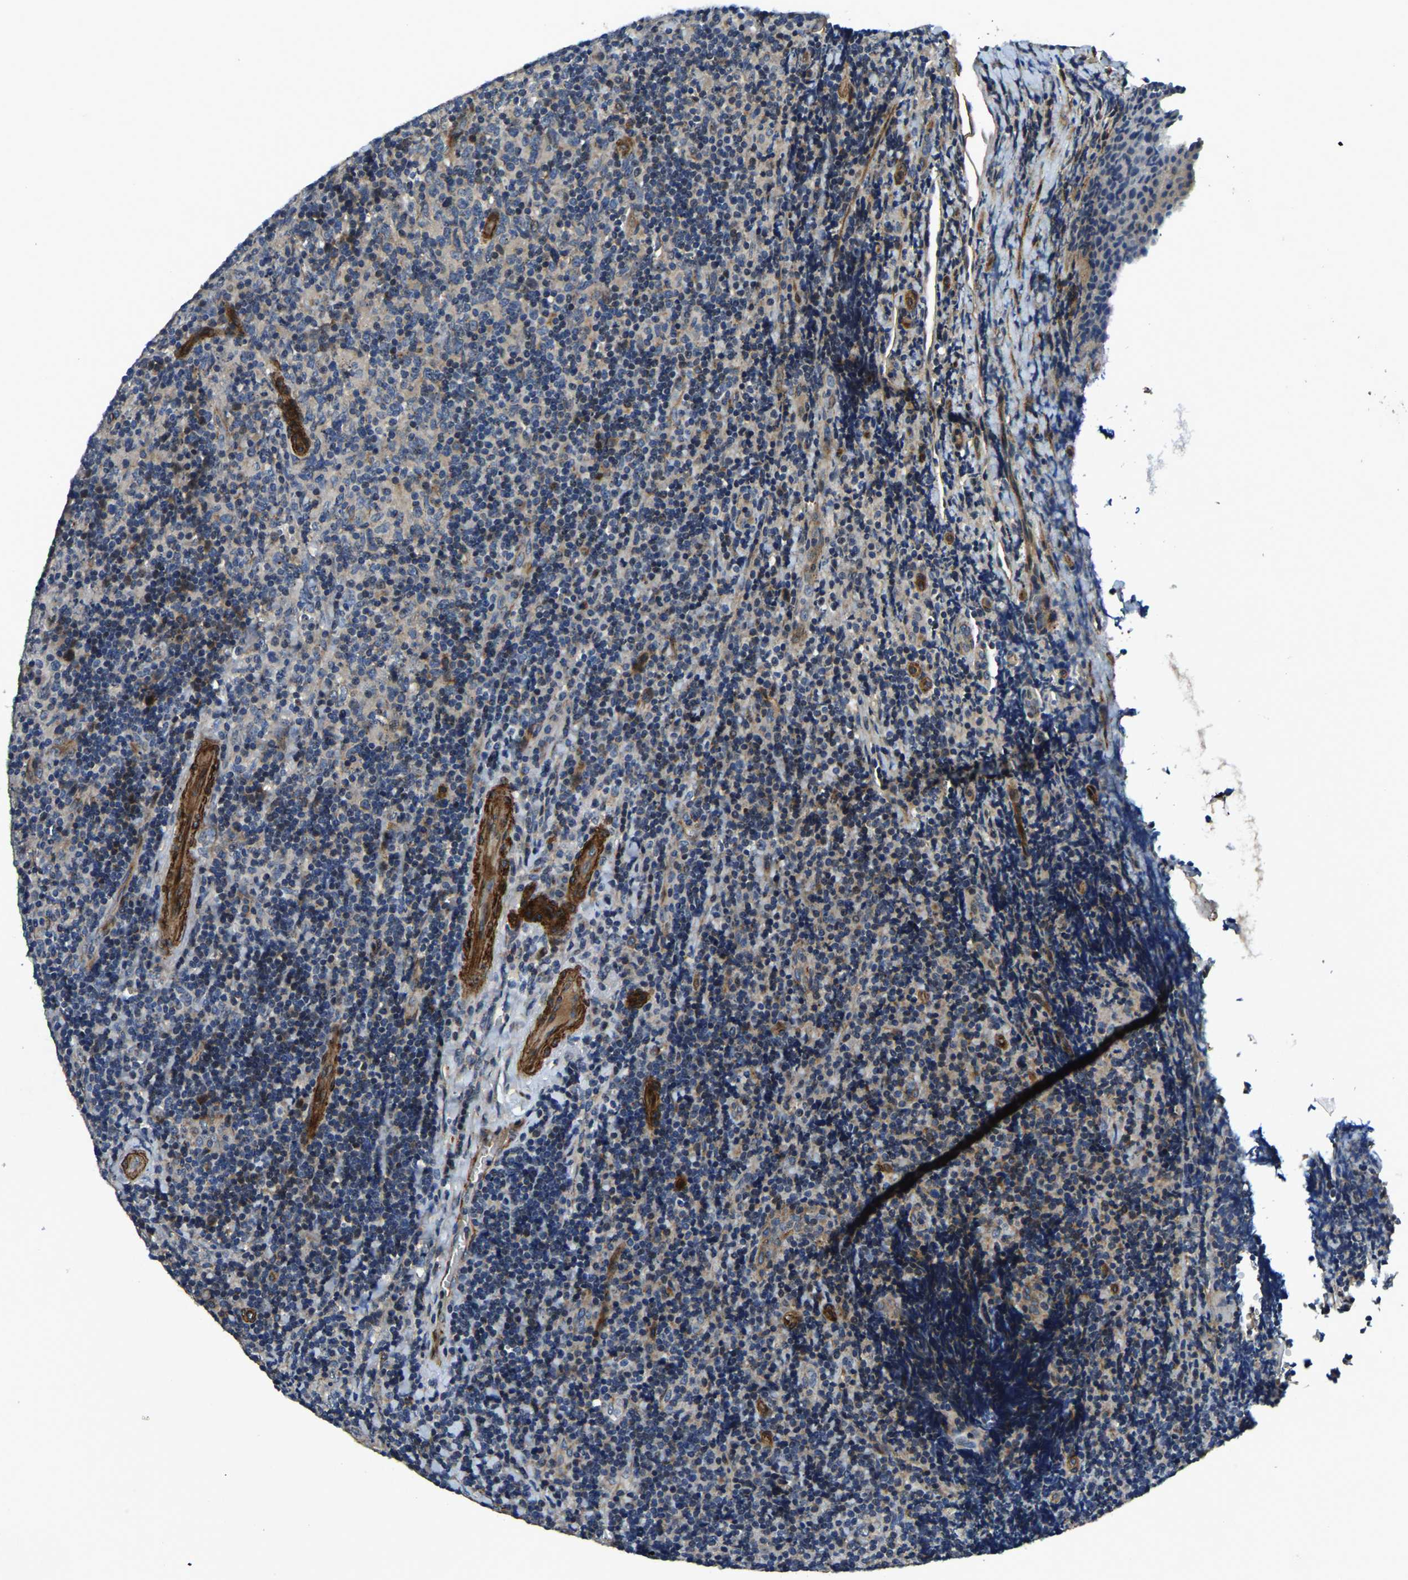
{"staining": {"intensity": "moderate", "quantity": "<25%", "location": "cytoplasmic/membranous,nuclear"}, "tissue": "lymphoma", "cell_type": "Tumor cells", "image_type": "cancer", "snomed": [{"axis": "morphology", "description": "Malignant lymphoma, non-Hodgkin's type, High grade"}, {"axis": "topography", "description": "Tonsil"}], "caption": "Moderate cytoplasmic/membranous and nuclear positivity for a protein is seen in approximately <25% of tumor cells of malignant lymphoma, non-Hodgkin's type (high-grade) using immunohistochemistry (IHC).", "gene": "RNF39", "patient": {"sex": "female", "age": 36}}